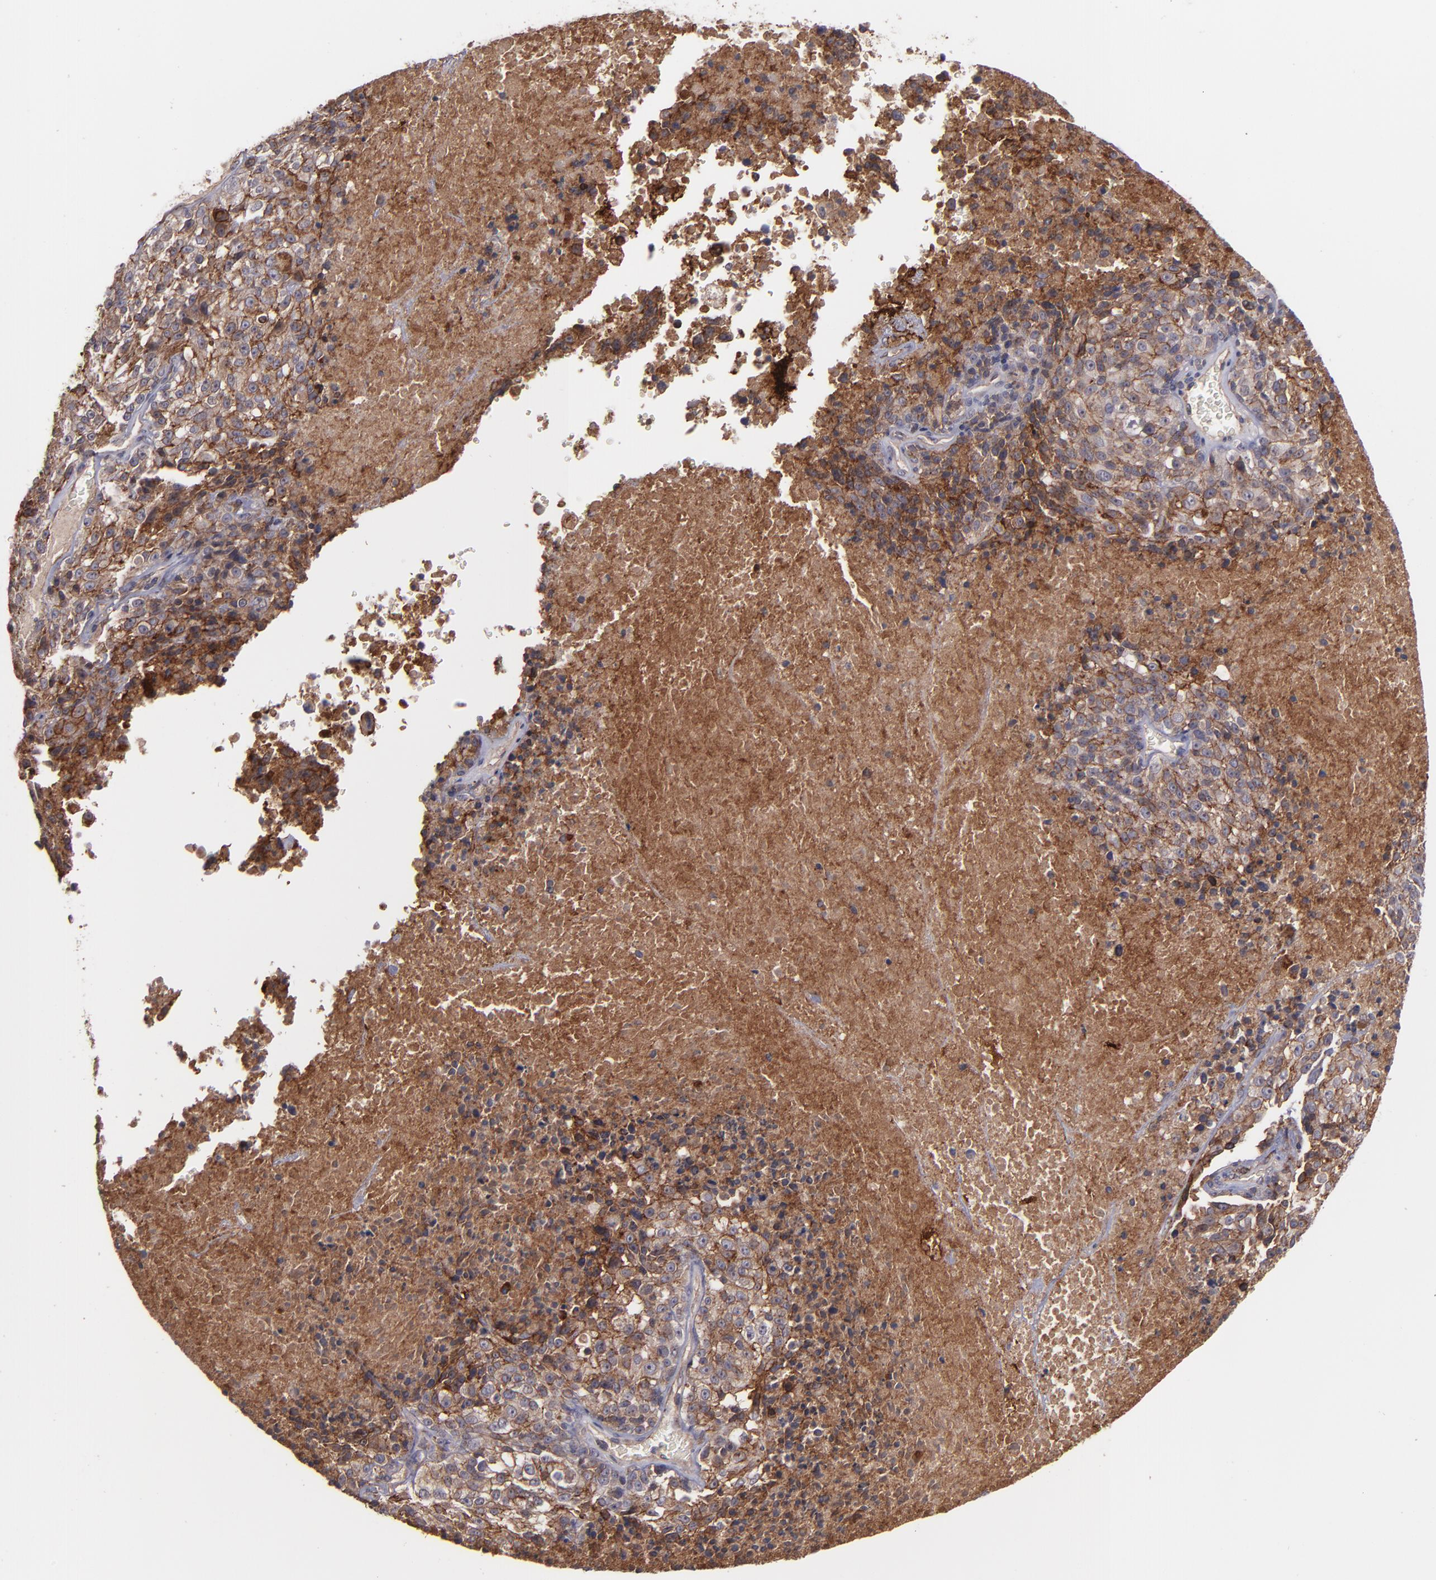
{"staining": {"intensity": "strong", "quantity": ">75%", "location": "cytoplasmic/membranous"}, "tissue": "melanoma", "cell_type": "Tumor cells", "image_type": "cancer", "snomed": [{"axis": "morphology", "description": "Malignant melanoma, Metastatic site"}, {"axis": "topography", "description": "Cerebral cortex"}], "caption": "The photomicrograph exhibits immunohistochemical staining of melanoma. There is strong cytoplasmic/membranous positivity is identified in approximately >75% of tumor cells.", "gene": "ICAM1", "patient": {"sex": "female", "age": 52}}